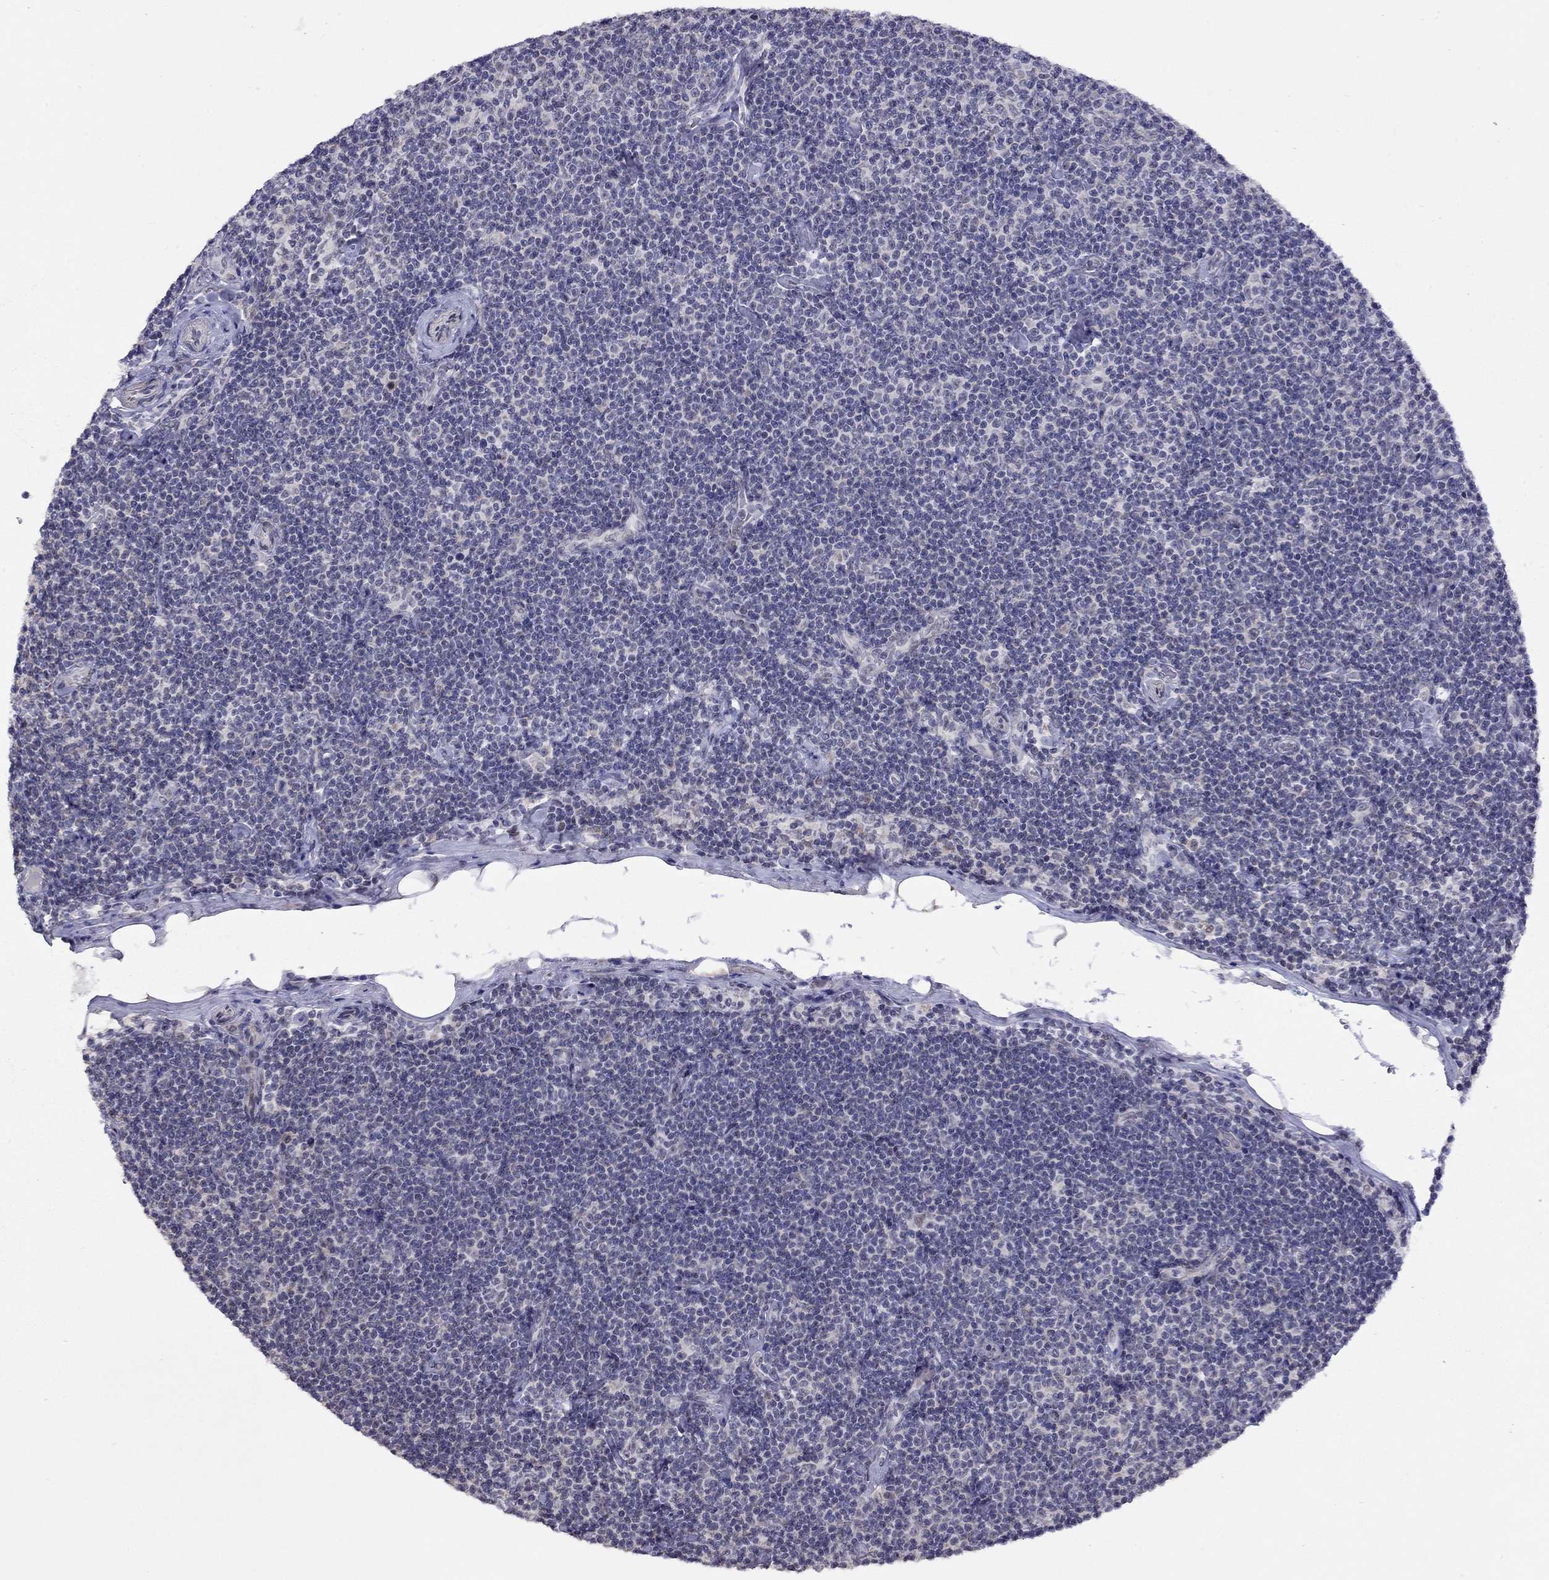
{"staining": {"intensity": "negative", "quantity": "none", "location": "none"}, "tissue": "lymphoma", "cell_type": "Tumor cells", "image_type": "cancer", "snomed": [{"axis": "morphology", "description": "Malignant lymphoma, non-Hodgkin's type, Low grade"}, {"axis": "topography", "description": "Lymph node"}], "caption": "IHC image of neoplastic tissue: human low-grade malignant lymphoma, non-Hodgkin's type stained with DAB reveals no significant protein positivity in tumor cells.", "gene": "HES5", "patient": {"sex": "male", "age": 81}}